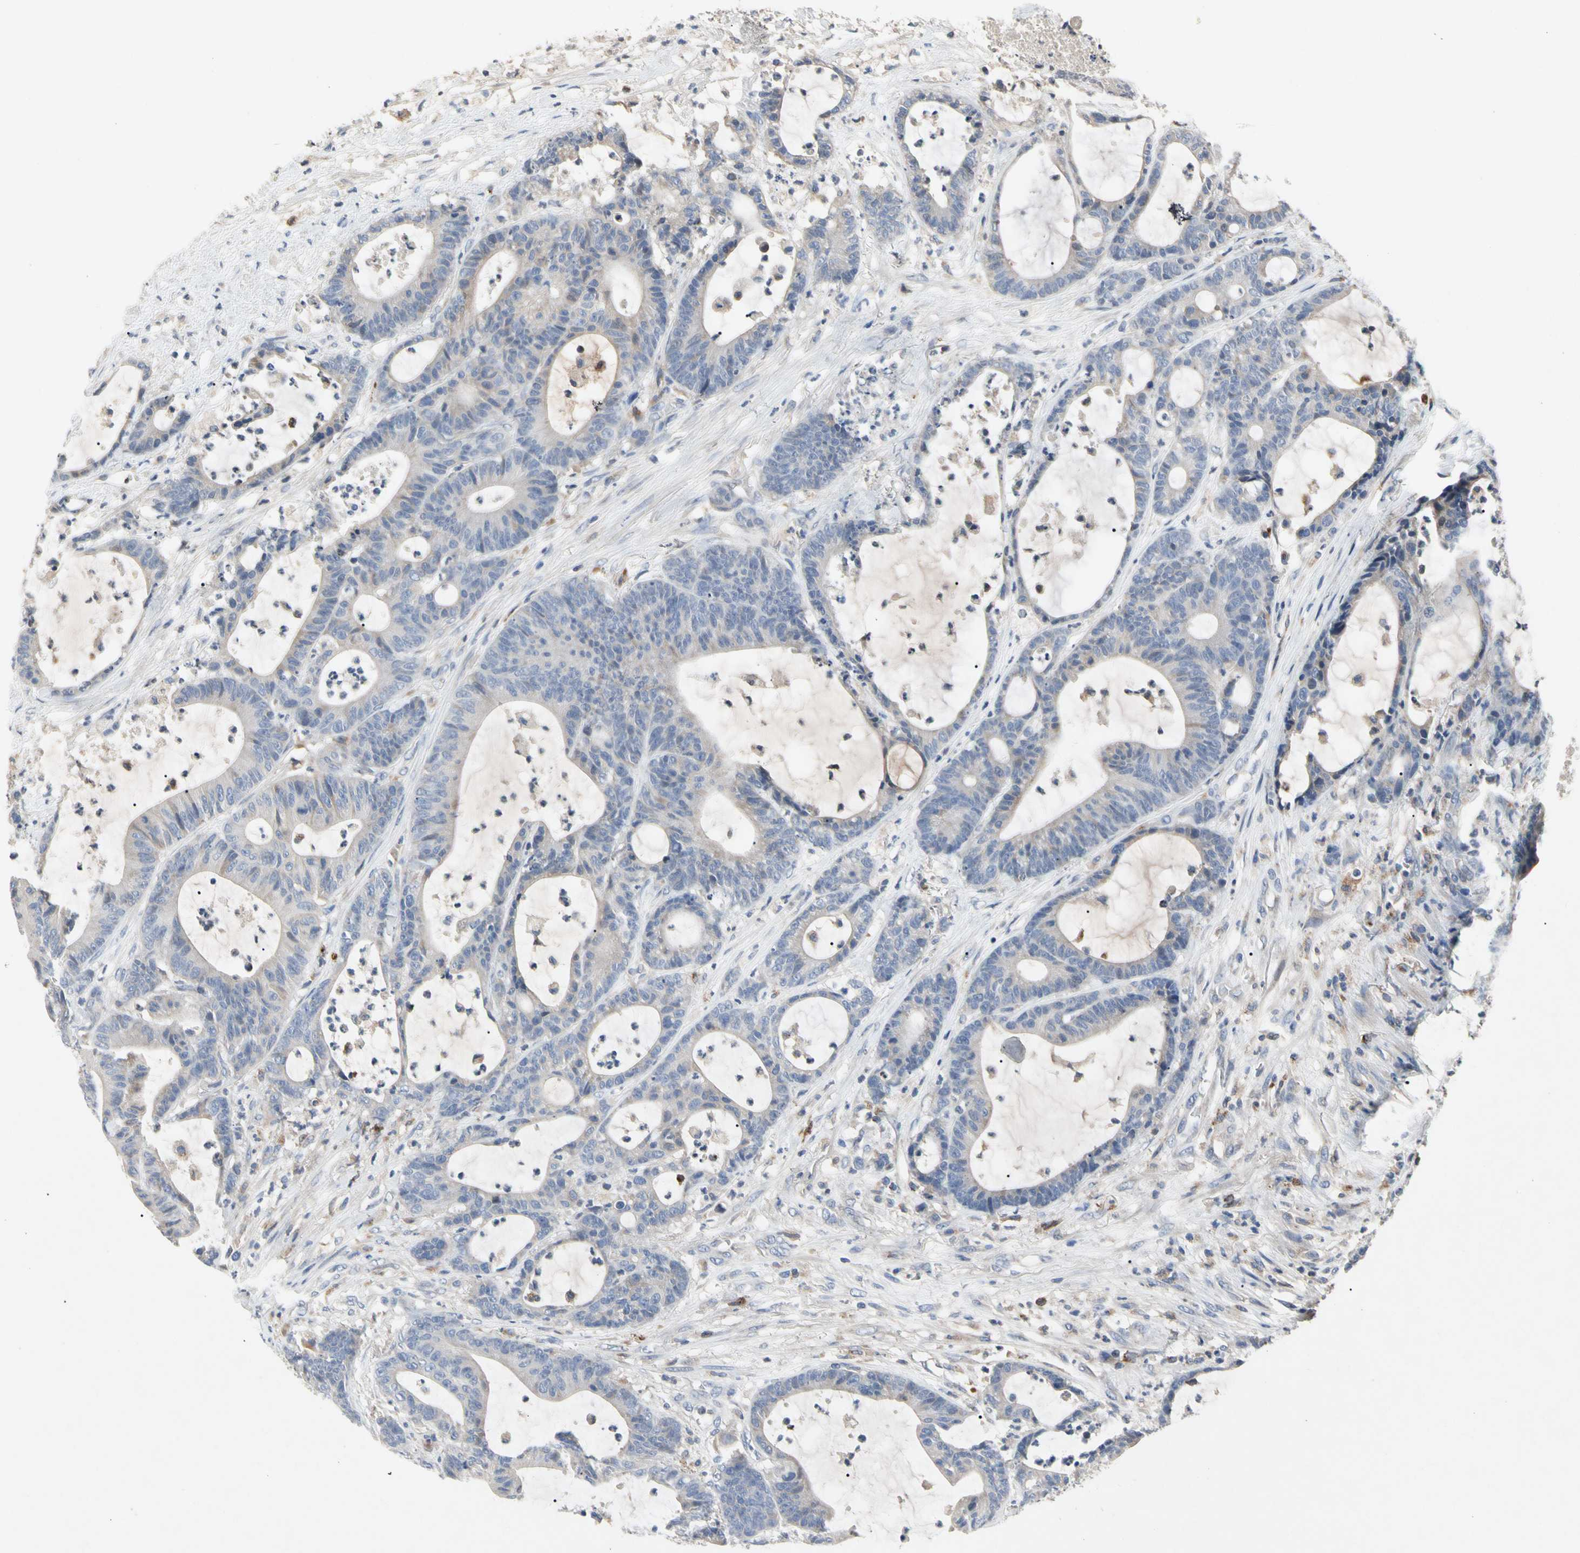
{"staining": {"intensity": "weak", "quantity": "<25%", "location": "cytoplasmic/membranous"}, "tissue": "colorectal cancer", "cell_type": "Tumor cells", "image_type": "cancer", "snomed": [{"axis": "morphology", "description": "Adenocarcinoma, NOS"}, {"axis": "topography", "description": "Colon"}], "caption": "Immunohistochemical staining of human colorectal cancer shows no significant staining in tumor cells.", "gene": "ADA2", "patient": {"sex": "female", "age": 84}}